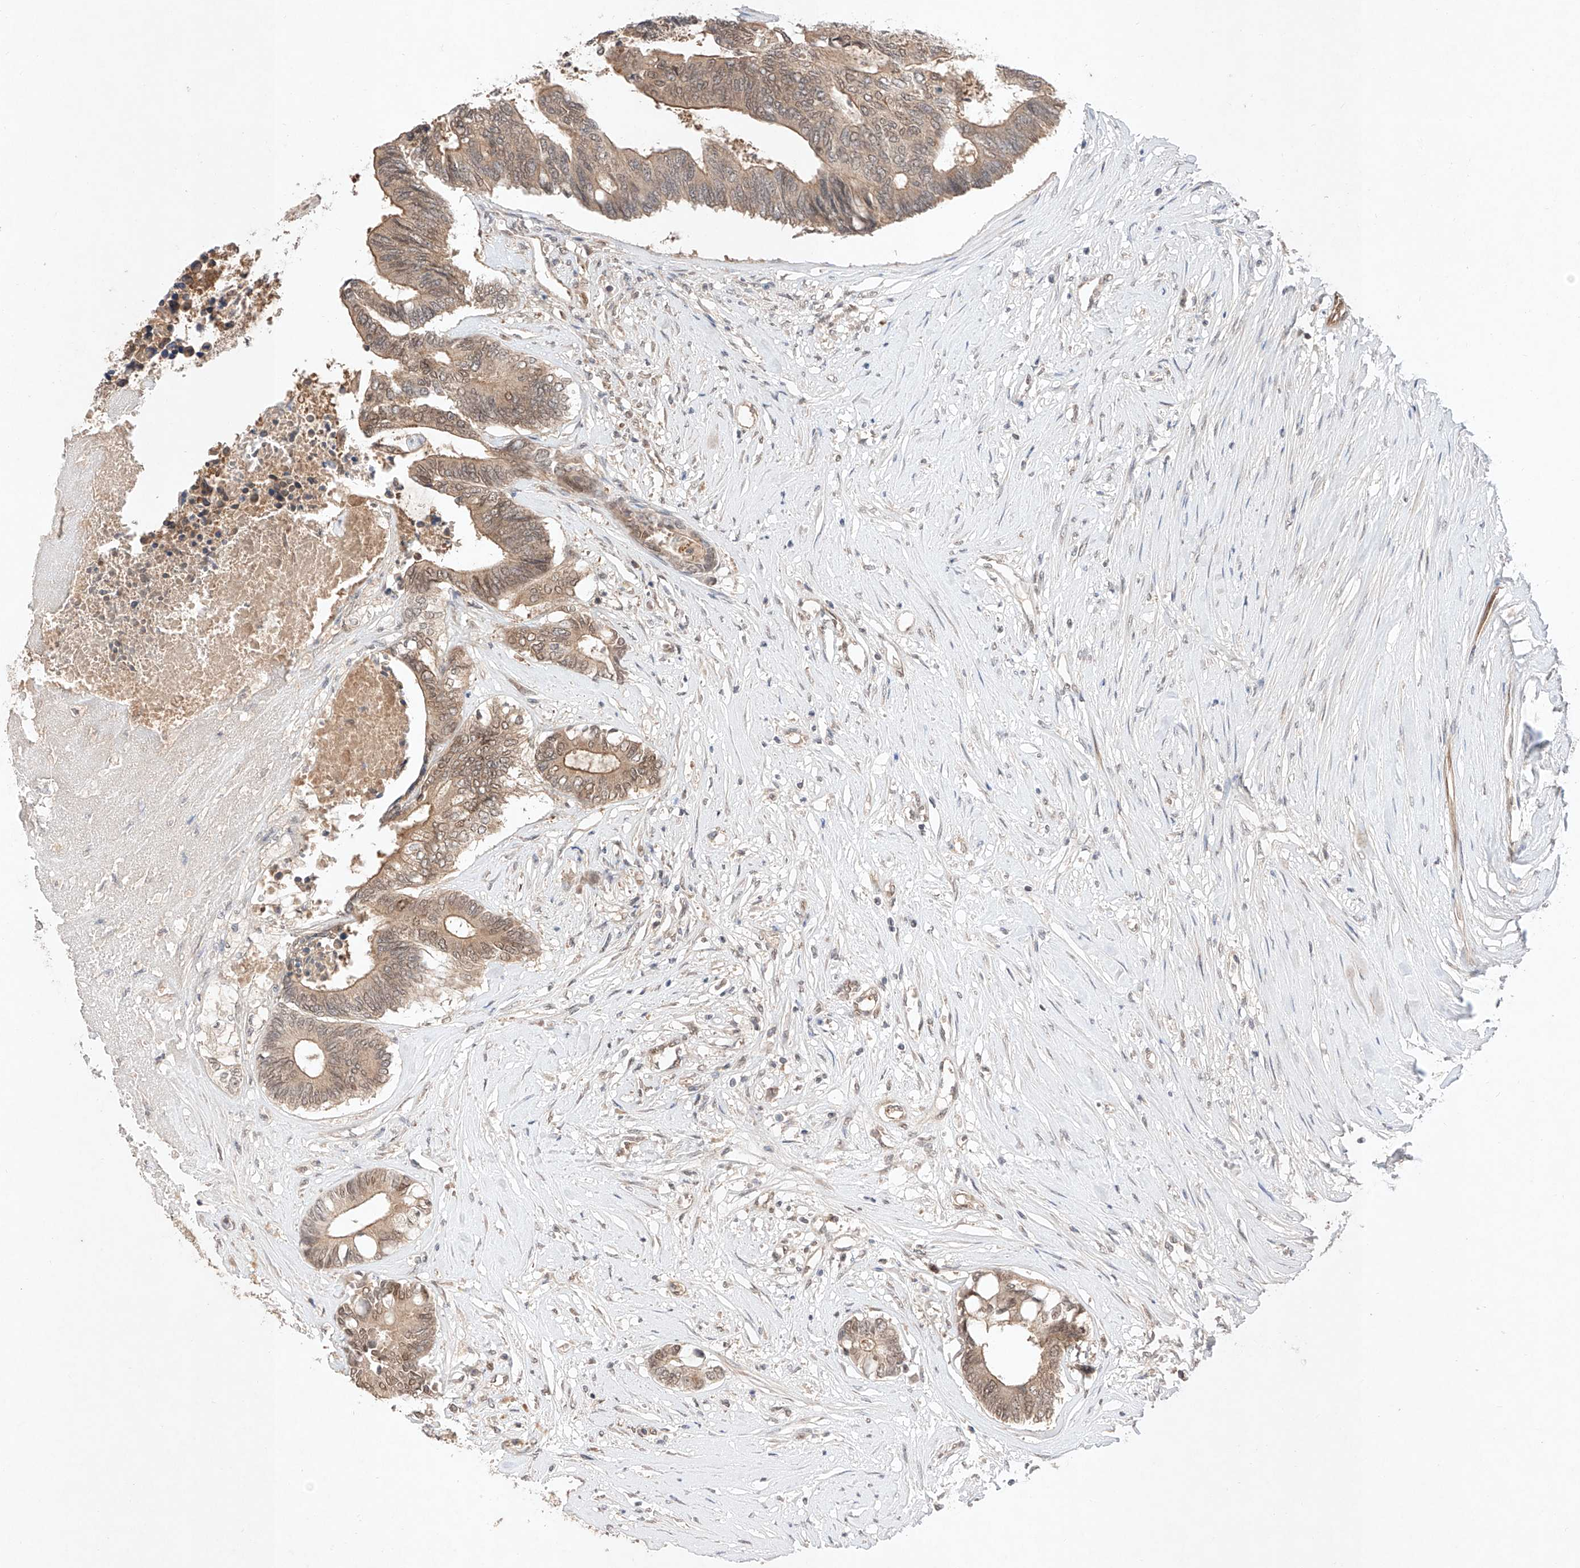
{"staining": {"intensity": "moderate", "quantity": "25%-75%", "location": "cytoplasmic/membranous,nuclear"}, "tissue": "colorectal cancer", "cell_type": "Tumor cells", "image_type": "cancer", "snomed": [{"axis": "morphology", "description": "Adenocarcinoma, NOS"}, {"axis": "topography", "description": "Rectum"}], "caption": "Moderate cytoplasmic/membranous and nuclear protein staining is identified in about 25%-75% of tumor cells in colorectal cancer (adenocarcinoma). (Stains: DAB (3,3'-diaminobenzidine) in brown, nuclei in blue, Microscopy: brightfield microscopy at high magnification).", "gene": "ZNF124", "patient": {"sex": "male", "age": 63}}